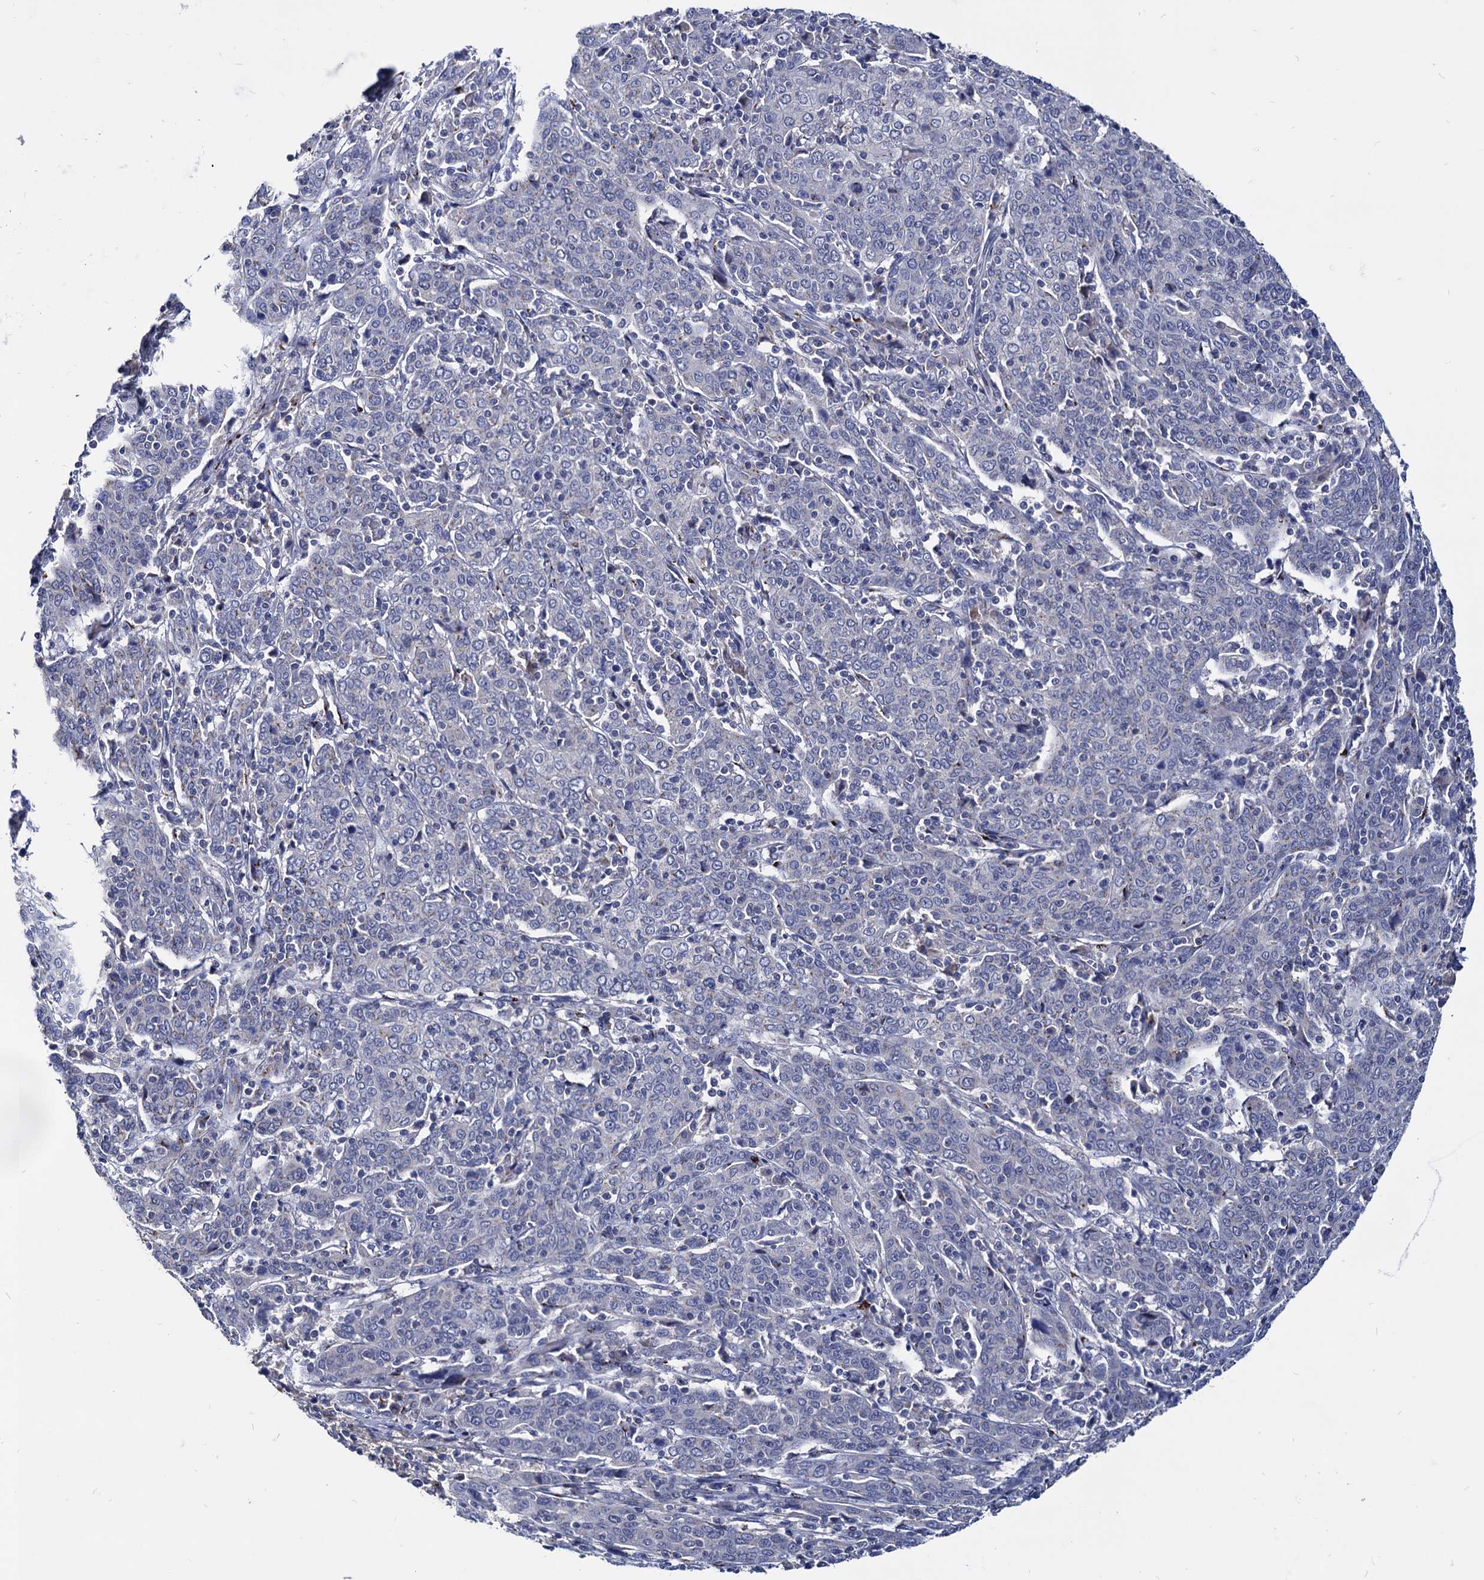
{"staining": {"intensity": "negative", "quantity": "none", "location": "none"}, "tissue": "cervical cancer", "cell_type": "Tumor cells", "image_type": "cancer", "snomed": [{"axis": "morphology", "description": "Squamous cell carcinoma, NOS"}, {"axis": "topography", "description": "Cervix"}], "caption": "Tumor cells show no significant expression in cervical cancer (squamous cell carcinoma).", "gene": "ESD", "patient": {"sex": "female", "age": 67}}